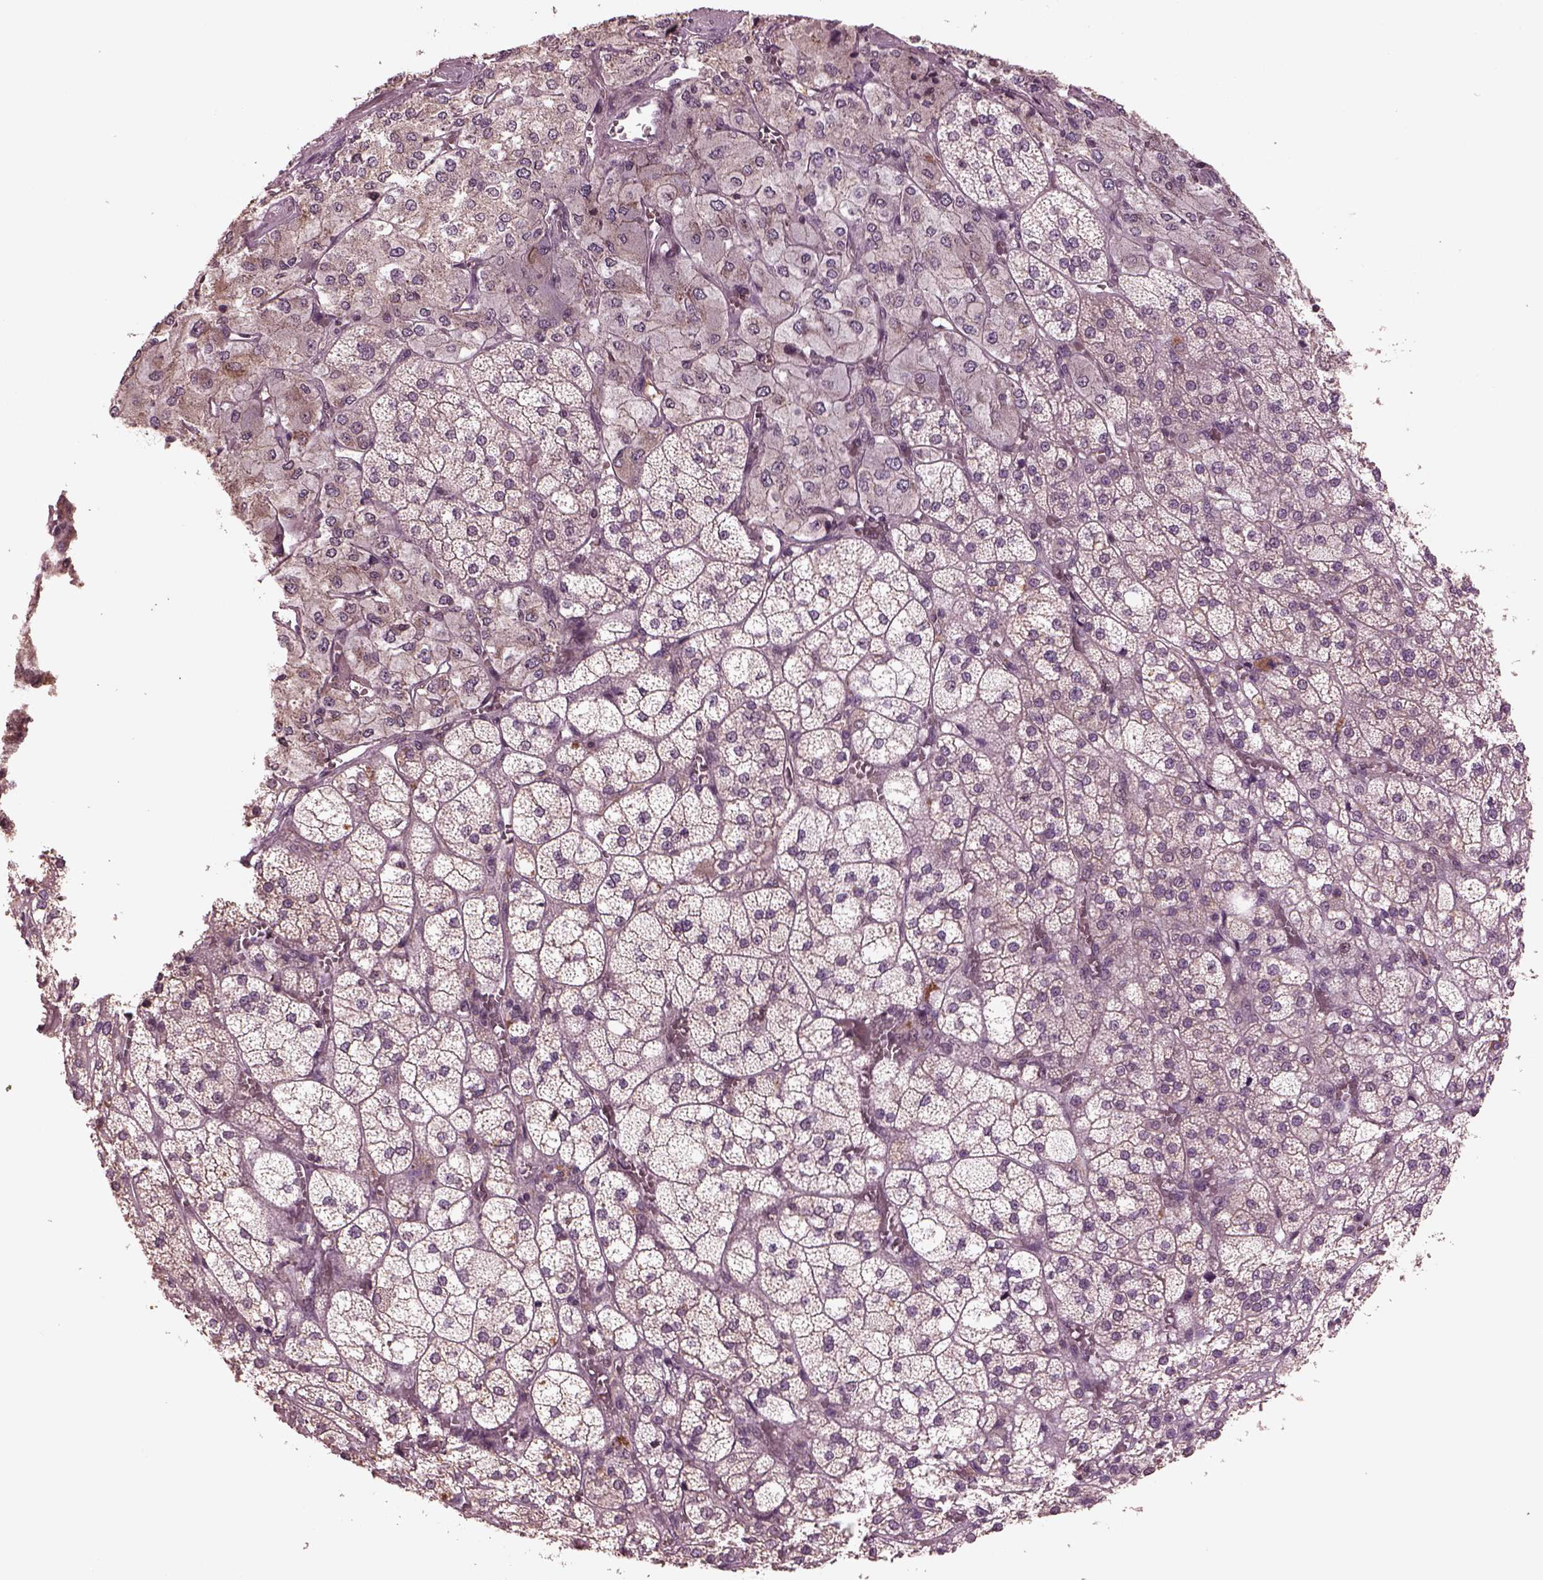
{"staining": {"intensity": "moderate", "quantity": "<25%", "location": "cytoplasmic/membranous"}, "tissue": "adrenal gland", "cell_type": "Glandular cells", "image_type": "normal", "snomed": [{"axis": "morphology", "description": "Normal tissue, NOS"}, {"axis": "topography", "description": "Adrenal gland"}], "caption": "Immunohistochemistry (IHC) staining of benign adrenal gland, which displays low levels of moderate cytoplasmic/membranous staining in approximately <25% of glandular cells indicating moderate cytoplasmic/membranous protein staining. The staining was performed using DAB (brown) for protein detection and nuclei were counterstained in hematoxylin (blue).", "gene": "PTX4", "patient": {"sex": "female", "age": 60}}